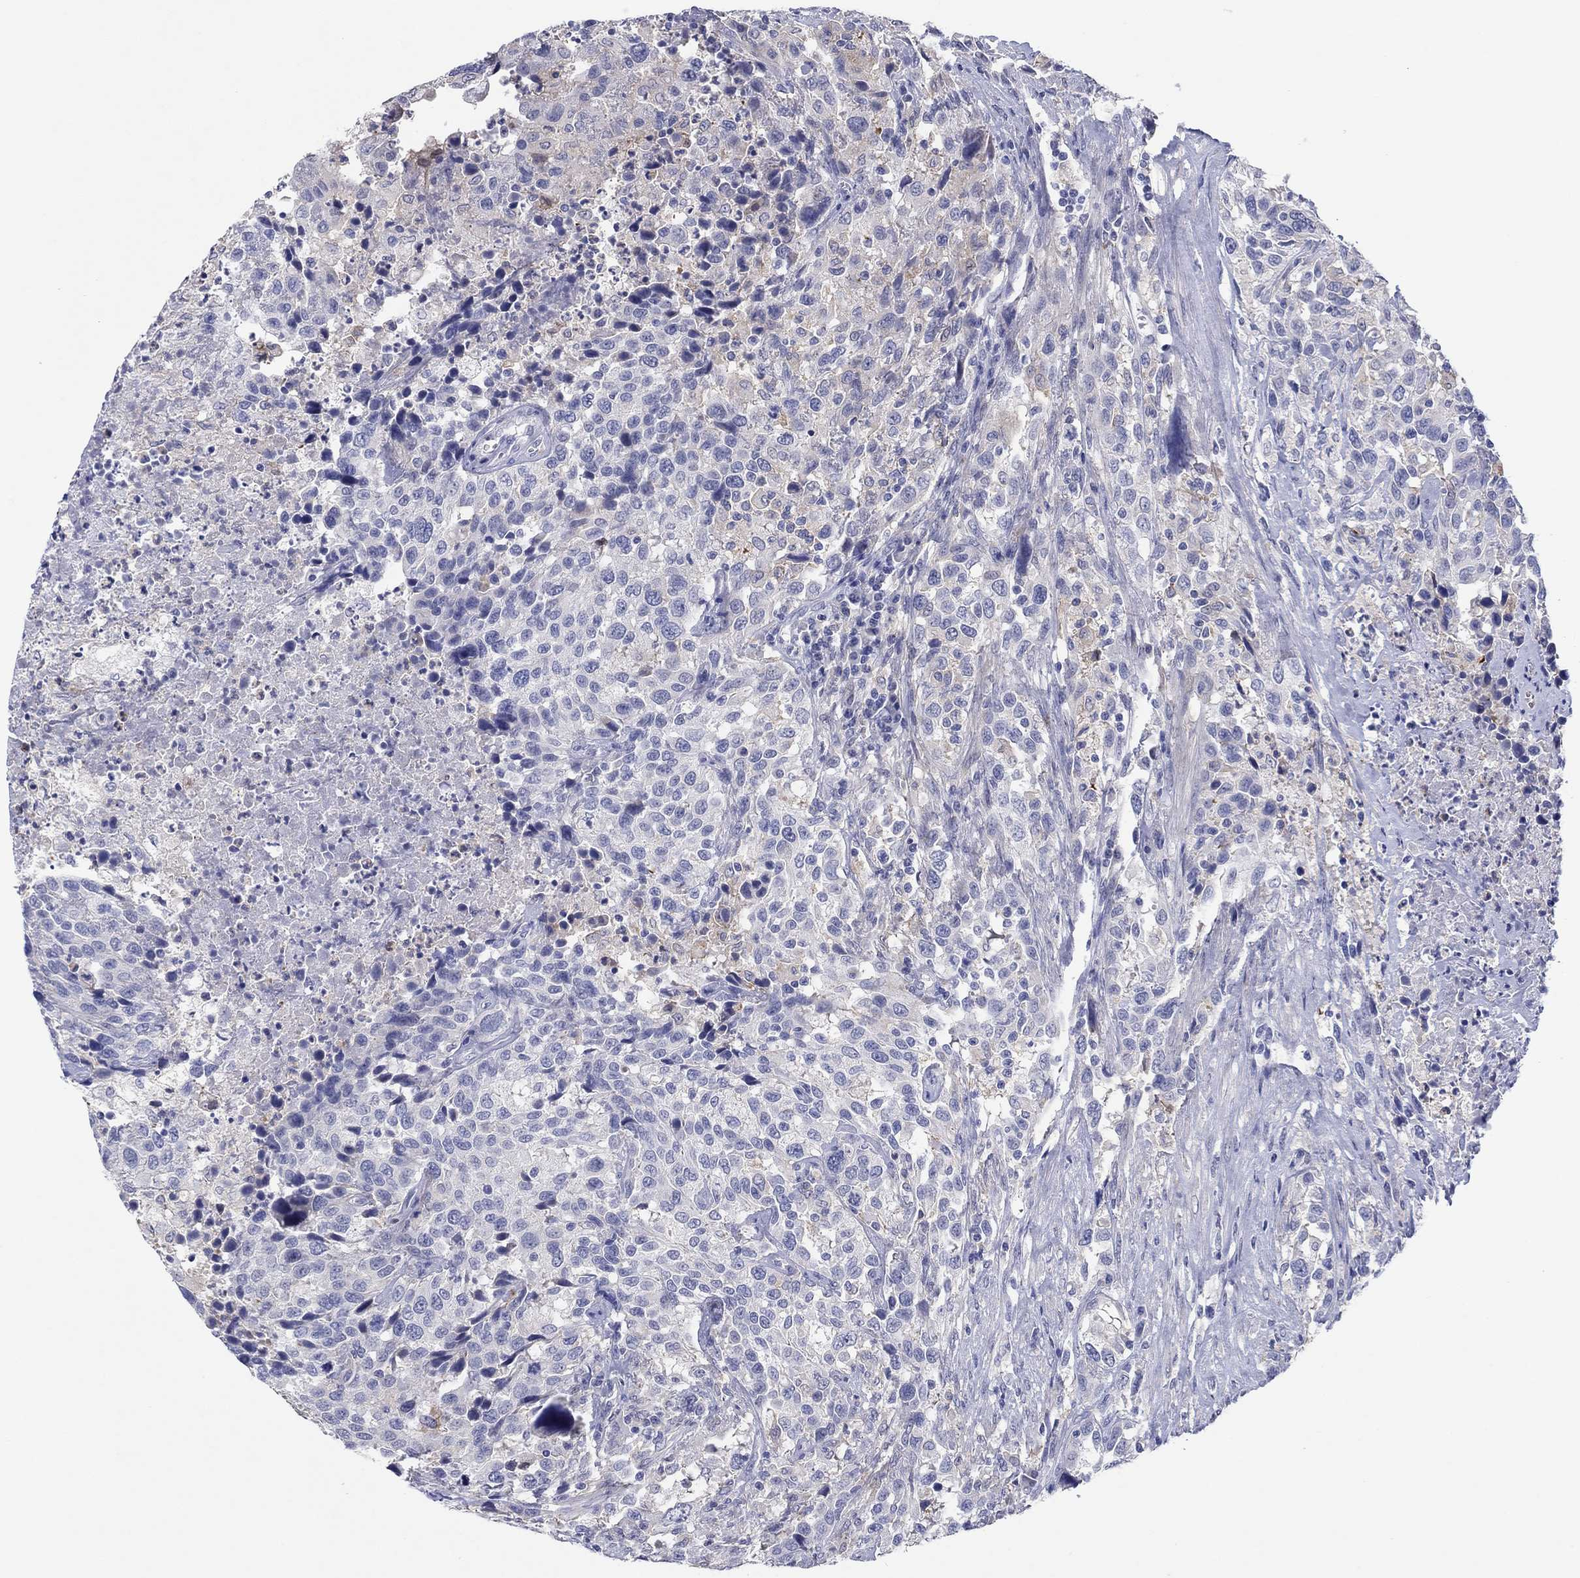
{"staining": {"intensity": "weak", "quantity": "<25%", "location": "cytoplasmic/membranous"}, "tissue": "urothelial cancer", "cell_type": "Tumor cells", "image_type": "cancer", "snomed": [{"axis": "morphology", "description": "Urothelial carcinoma, NOS"}, {"axis": "morphology", "description": "Urothelial carcinoma, High grade"}, {"axis": "topography", "description": "Urinary bladder"}], "caption": "This is an immunohistochemistry (IHC) photomicrograph of urothelial carcinoma (high-grade). There is no staining in tumor cells.", "gene": "HDC", "patient": {"sex": "female", "age": 64}}